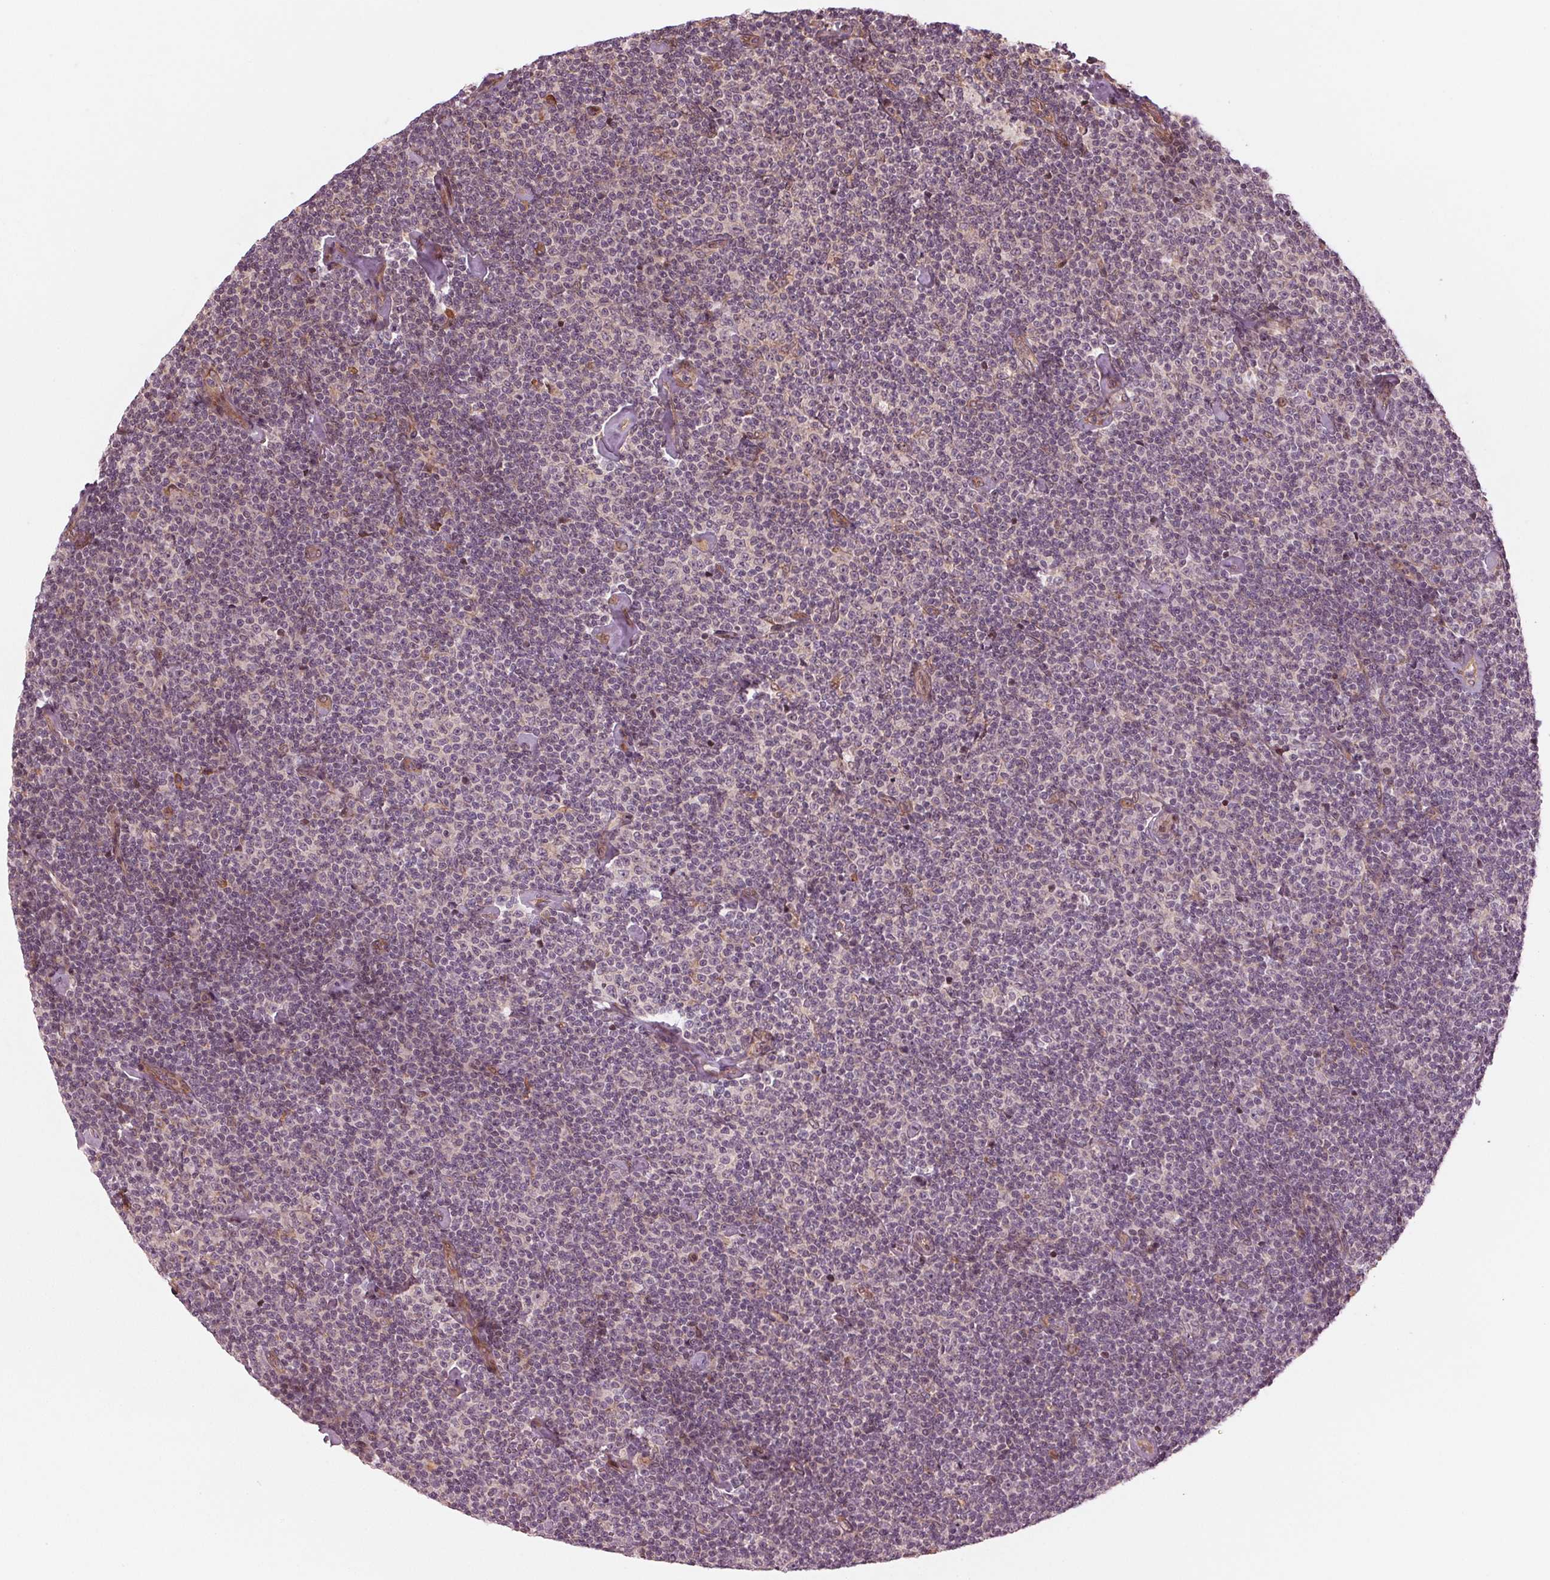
{"staining": {"intensity": "negative", "quantity": "none", "location": "none"}, "tissue": "lymphoma", "cell_type": "Tumor cells", "image_type": "cancer", "snomed": [{"axis": "morphology", "description": "Malignant lymphoma, non-Hodgkin's type, Low grade"}, {"axis": "topography", "description": "Lymph node"}], "caption": "Immunohistochemical staining of low-grade malignant lymphoma, non-Hodgkin's type demonstrates no significant staining in tumor cells. The staining is performed using DAB brown chromogen with nuclei counter-stained in using hematoxylin.", "gene": "CMIP", "patient": {"sex": "male", "age": 81}}